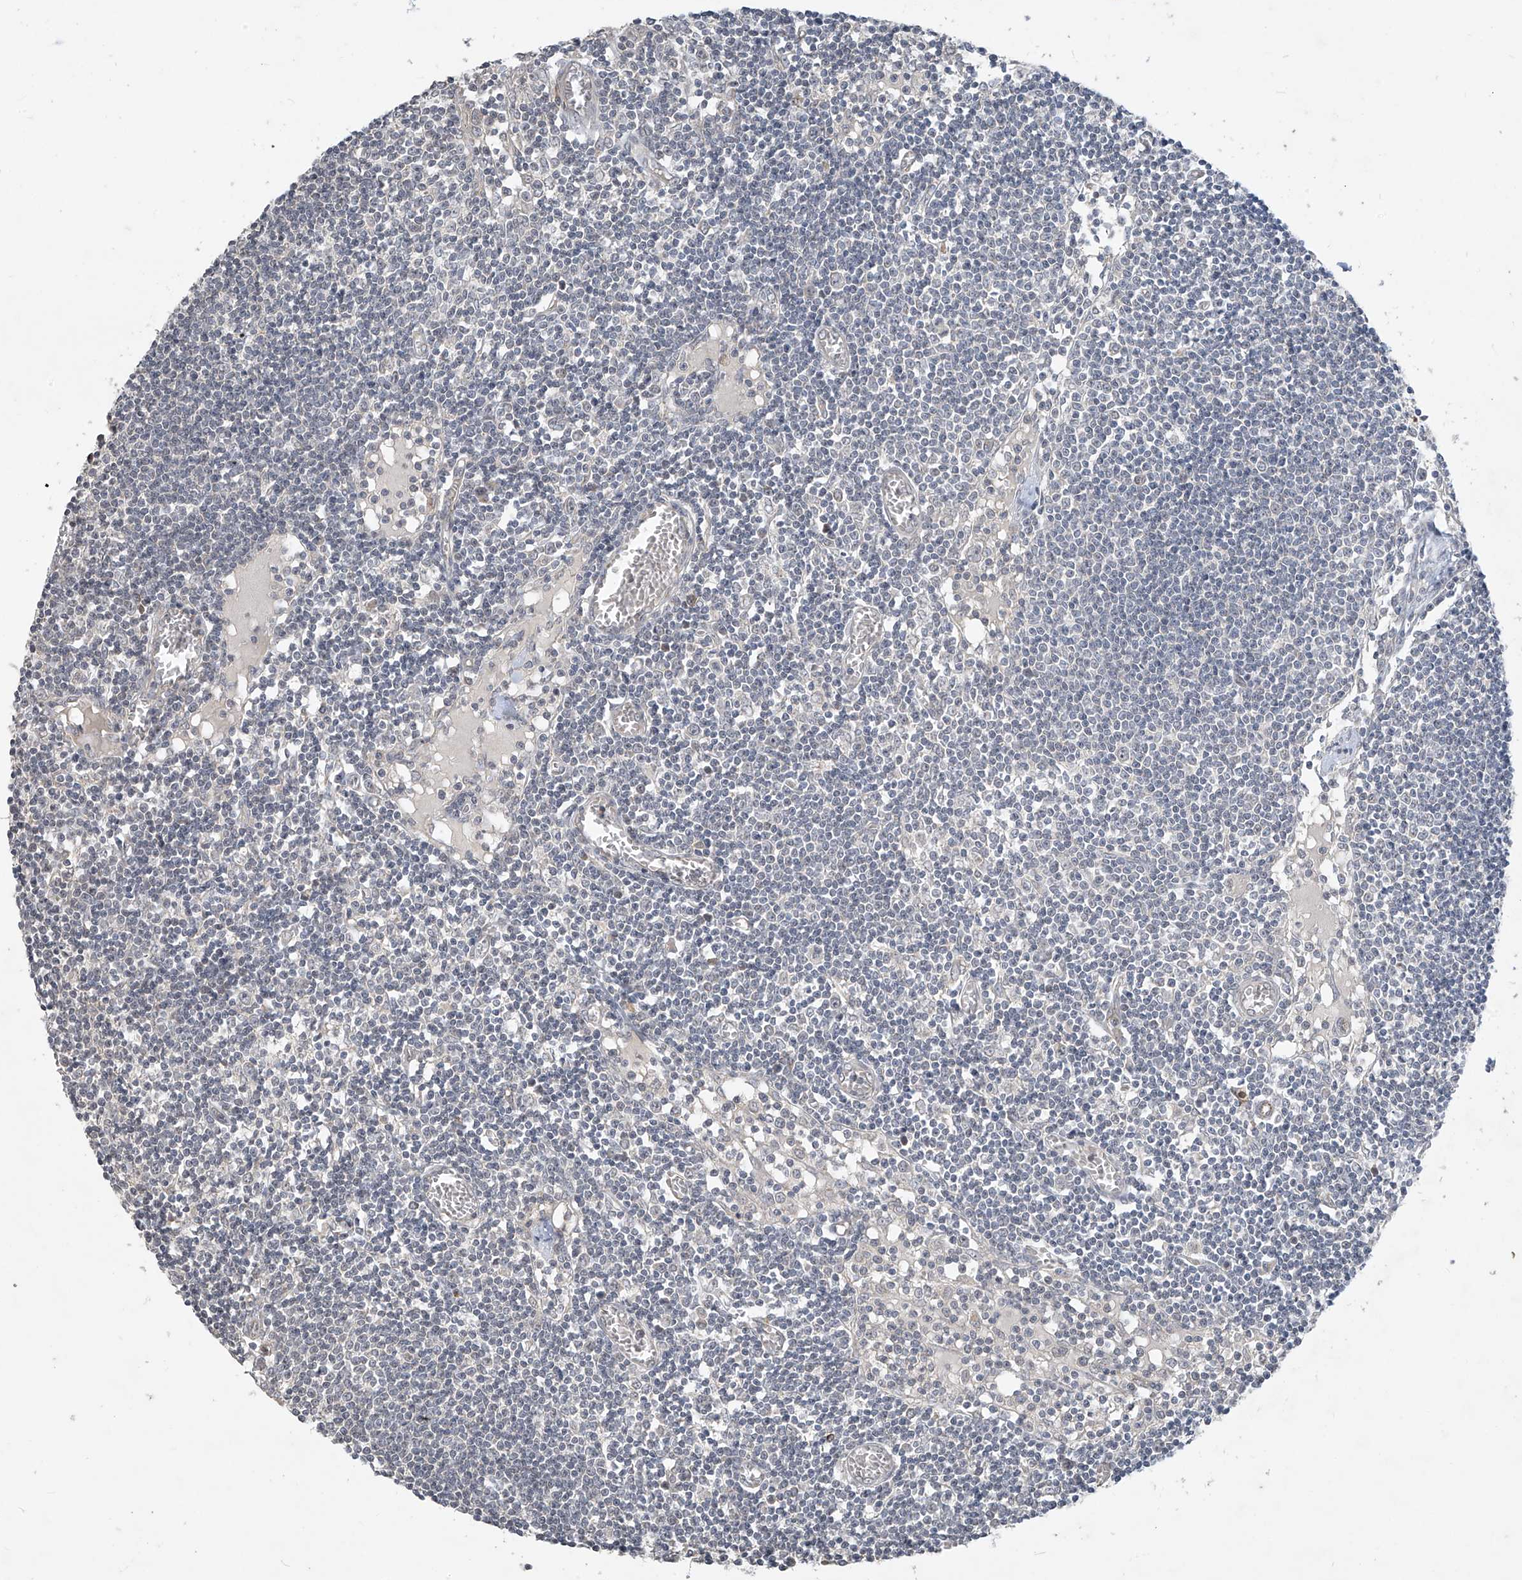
{"staining": {"intensity": "negative", "quantity": "none", "location": "none"}, "tissue": "lymph node", "cell_type": "Germinal center cells", "image_type": "normal", "snomed": [{"axis": "morphology", "description": "Normal tissue, NOS"}, {"axis": "topography", "description": "Lymph node"}], "caption": "Immunohistochemistry (IHC) image of unremarkable human lymph node stained for a protein (brown), which reveals no positivity in germinal center cells.", "gene": "DGKQ", "patient": {"sex": "female", "age": 11}}